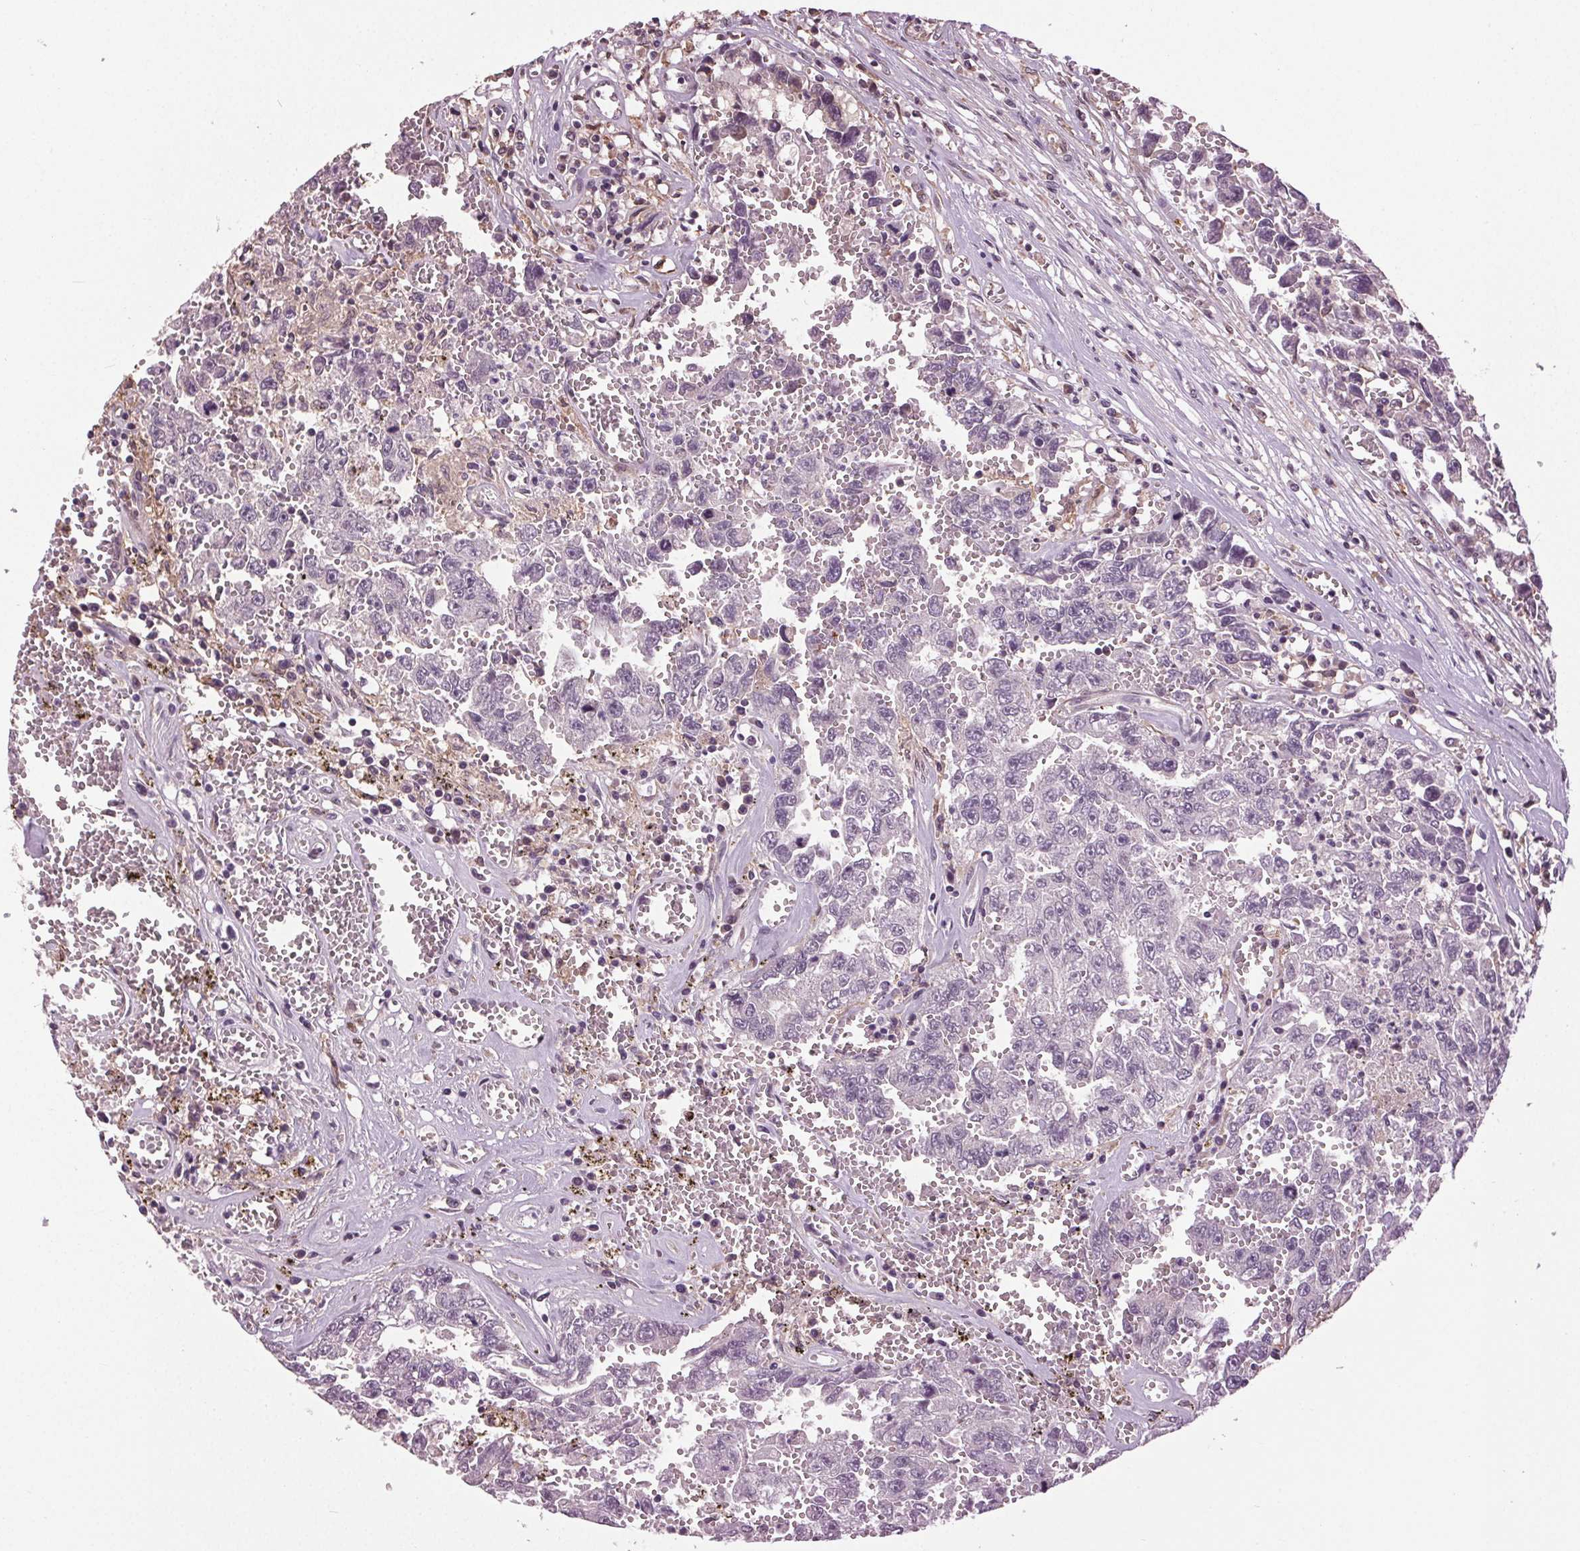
{"staining": {"intensity": "negative", "quantity": "none", "location": "none"}, "tissue": "testis cancer", "cell_type": "Tumor cells", "image_type": "cancer", "snomed": [{"axis": "morphology", "description": "Carcinoma, Embryonal, NOS"}, {"axis": "topography", "description": "Testis"}], "caption": "Immunohistochemistry micrograph of neoplastic tissue: human testis cancer stained with DAB demonstrates no significant protein expression in tumor cells.", "gene": "BSDC1", "patient": {"sex": "male", "age": 36}}